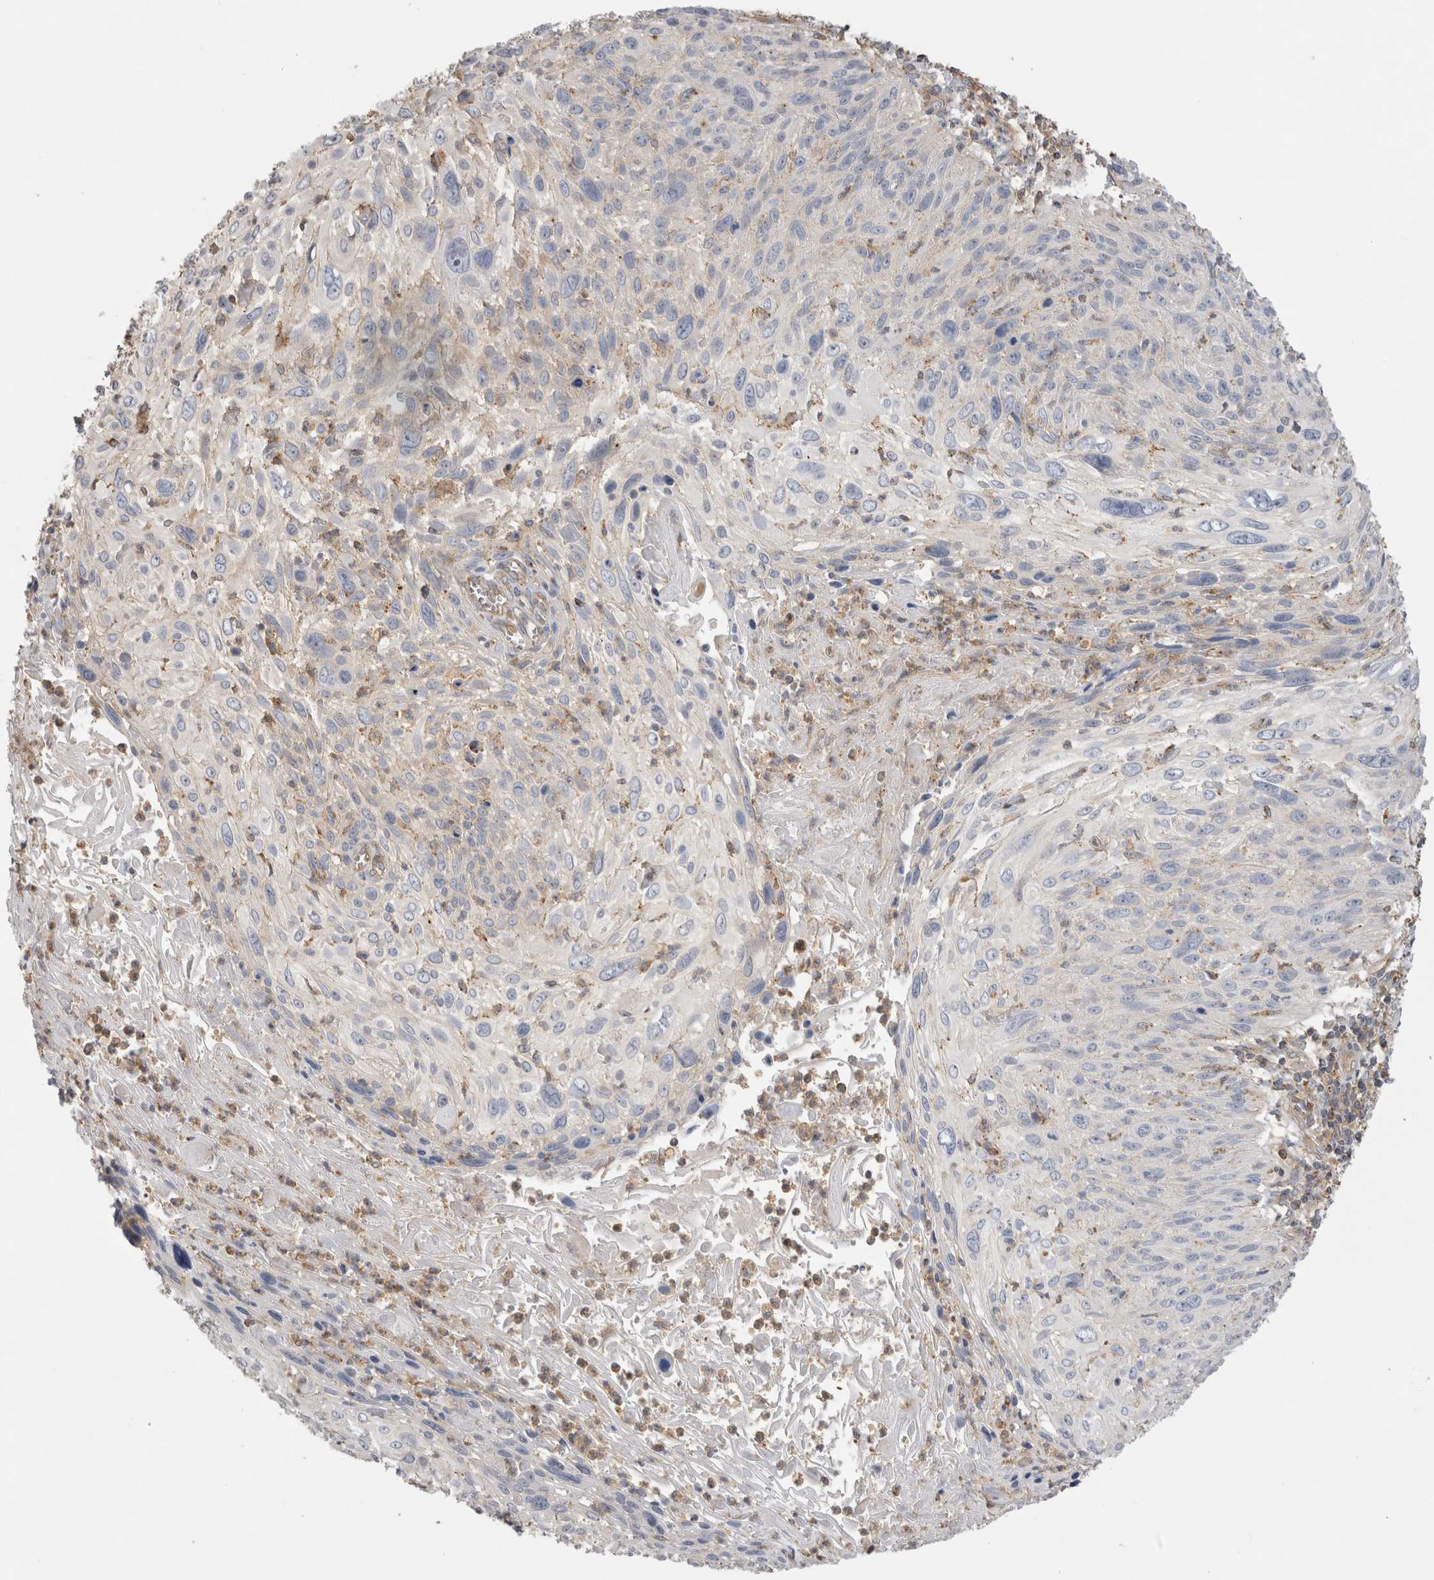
{"staining": {"intensity": "negative", "quantity": "none", "location": "none"}, "tissue": "cervical cancer", "cell_type": "Tumor cells", "image_type": "cancer", "snomed": [{"axis": "morphology", "description": "Squamous cell carcinoma, NOS"}, {"axis": "topography", "description": "Cervix"}], "caption": "This is a image of immunohistochemistry (IHC) staining of squamous cell carcinoma (cervical), which shows no positivity in tumor cells. (Brightfield microscopy of DAB IHC at high magnification).", "gene": "CHMP6", "patient": {"sex": "female", "age": 51}}